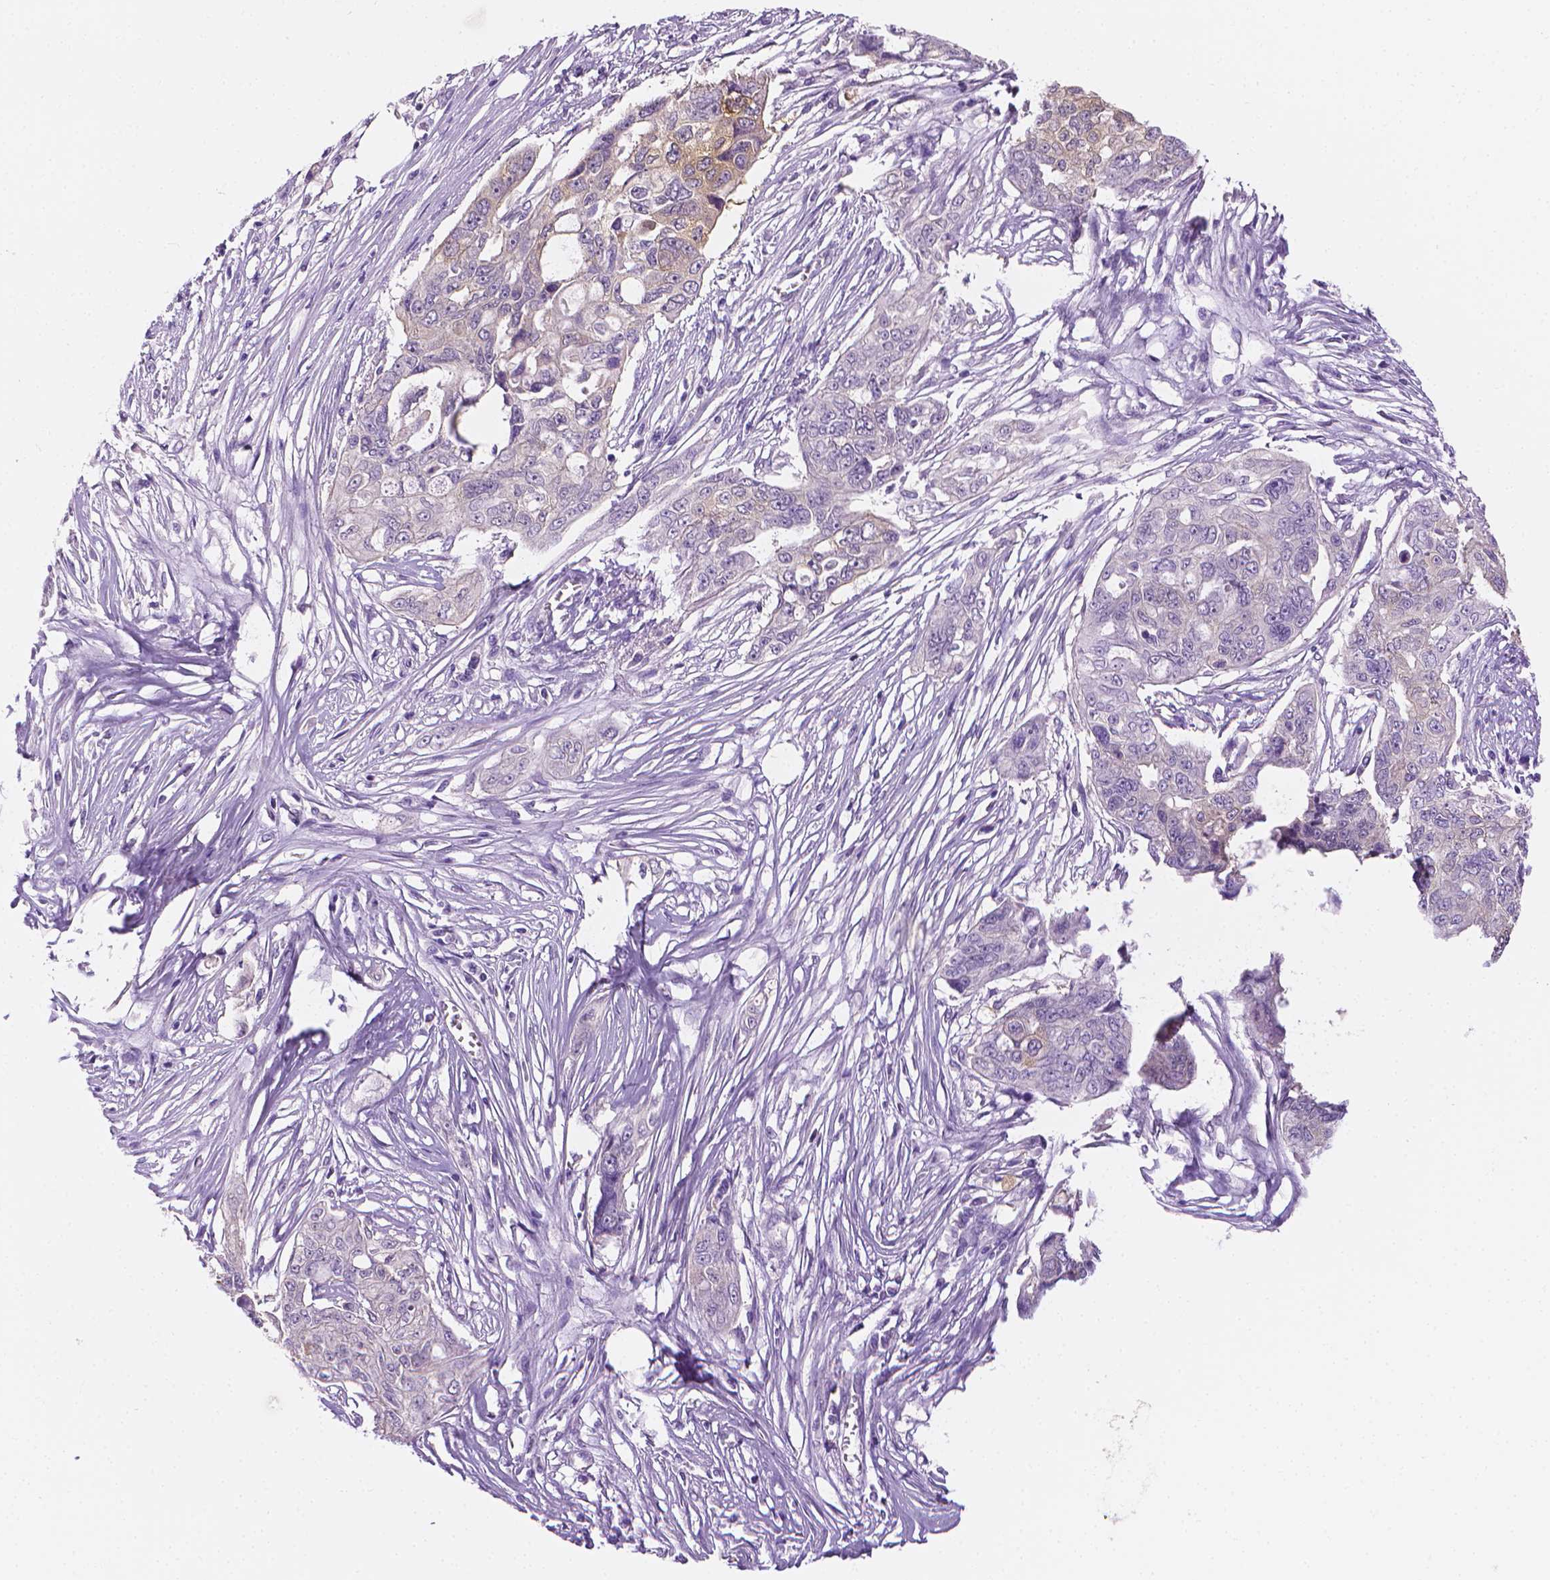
{"staining": {"intensity": "weak", "quantity": "25%-75%", "location": "cytoplasmic/membranous"}, "tissue": "ovarian cancer", "cell_type": "Tumor cells", "image_type": "cancer", "snomed": [{"axis": "morphology", "description": "Carcinoma, endometroid"}, {"axis": "topography", "description": "Ovary"}], "caption": "Ovarian cancer (endometroid carcinoma) stained with DAB (3,3'-diaminobenzidine) immunohistochemistry demonstrates low levels of weak cytoplasmic/membranous positivity in approximately 25%-75% of tumor cells.", "gene": "FASN", "patient": {"sex": "female", "age": 70}}